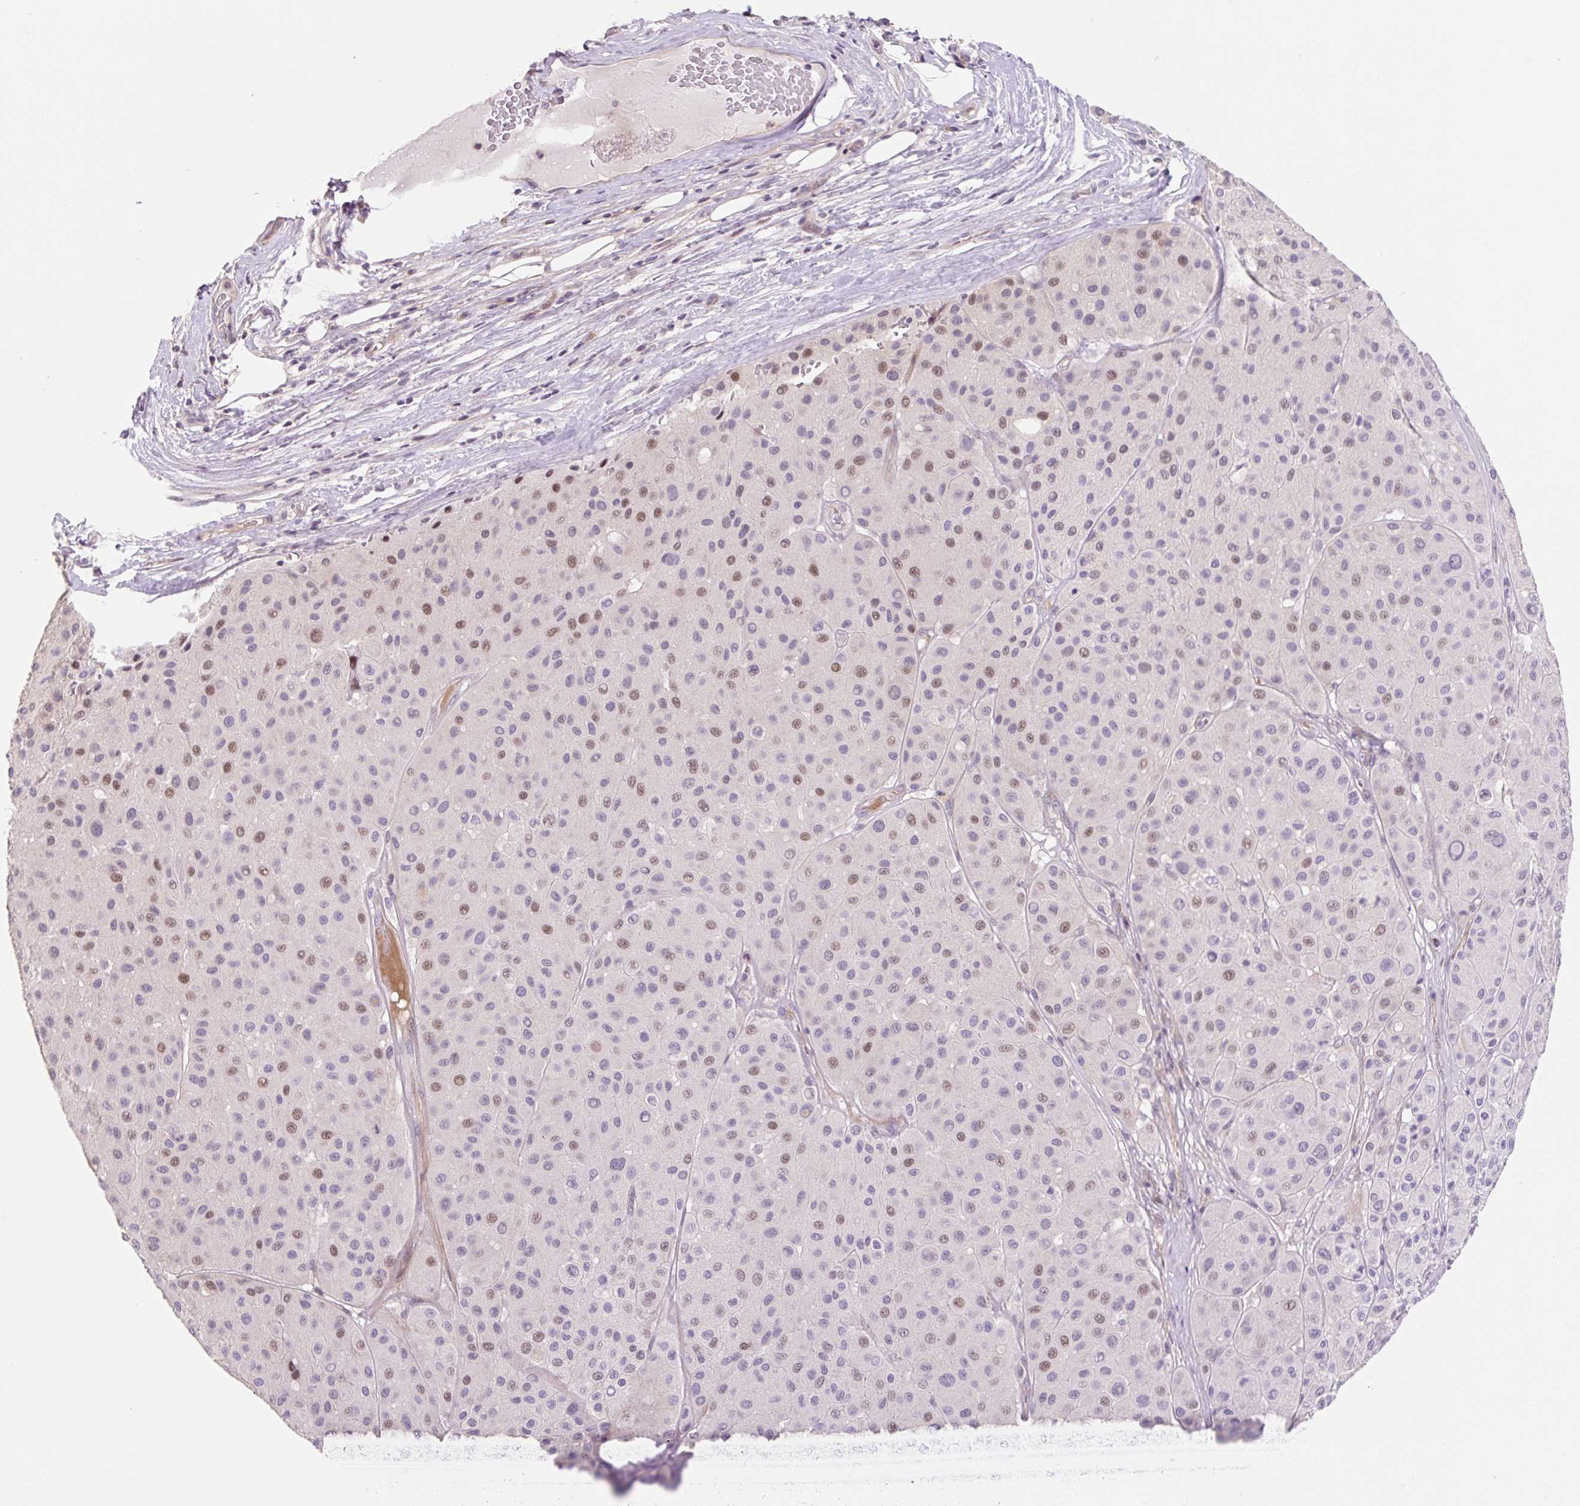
{"staining": {"intensity": "moderate", "quantity": "<25%", "location": "nuclear"}, "tissue": "melanoma", "cell_type": "Tumor cells", "image_type": "cancer", "snomed": [{"axis": "morphology", "description": "Malignant melanoma, Metastatic site"}, {"axis": "topography", "description": "Smooth muscle"}], "caption": "A photomicrograph of human malignant melanoma (metastatic site) stained for a protein reveals moderate nuclear brown staining in tumor cells.", "gene": "ZNF552", "patient": {"sex": "male", "age": 41}}